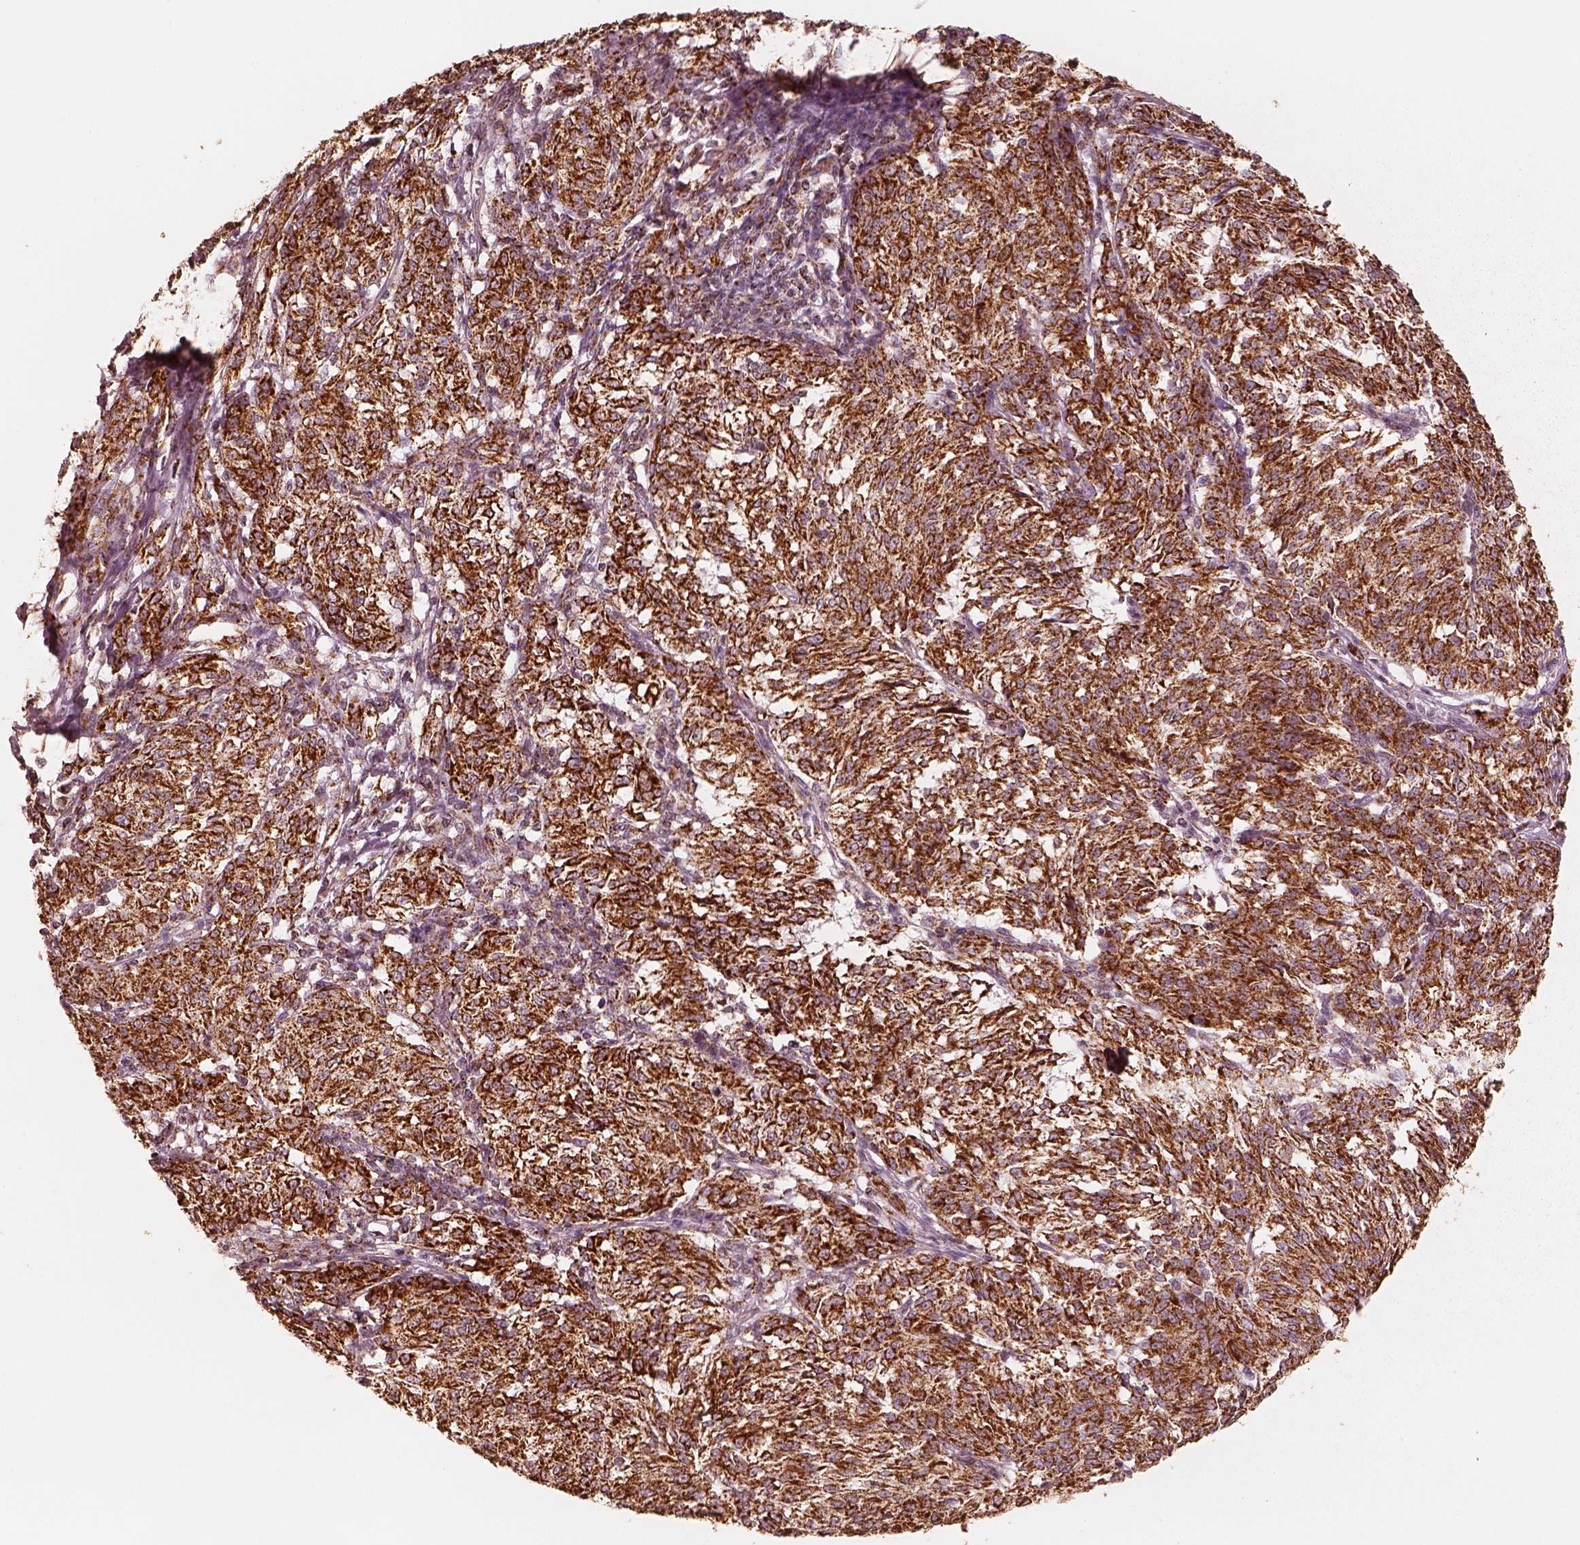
{"staining": {"intensity": "strong", "quantity": ">75%", "location": "cytoplasmic/membranous"}, "tissue": "melanoma", "cell_type": "Tumor cells", "image_type": "cancer", "snomed": [{"axis": "morphology", "description": "Malignant melanoma, NOS"}, {"axis": "topography", "description": "Skin"}], "caption": "Malignant melanoma stained with a protein marker displays strong staining in tumor cells.", "gene": "ENTPD6", "patient": {"sex": "female", "age": 72}}